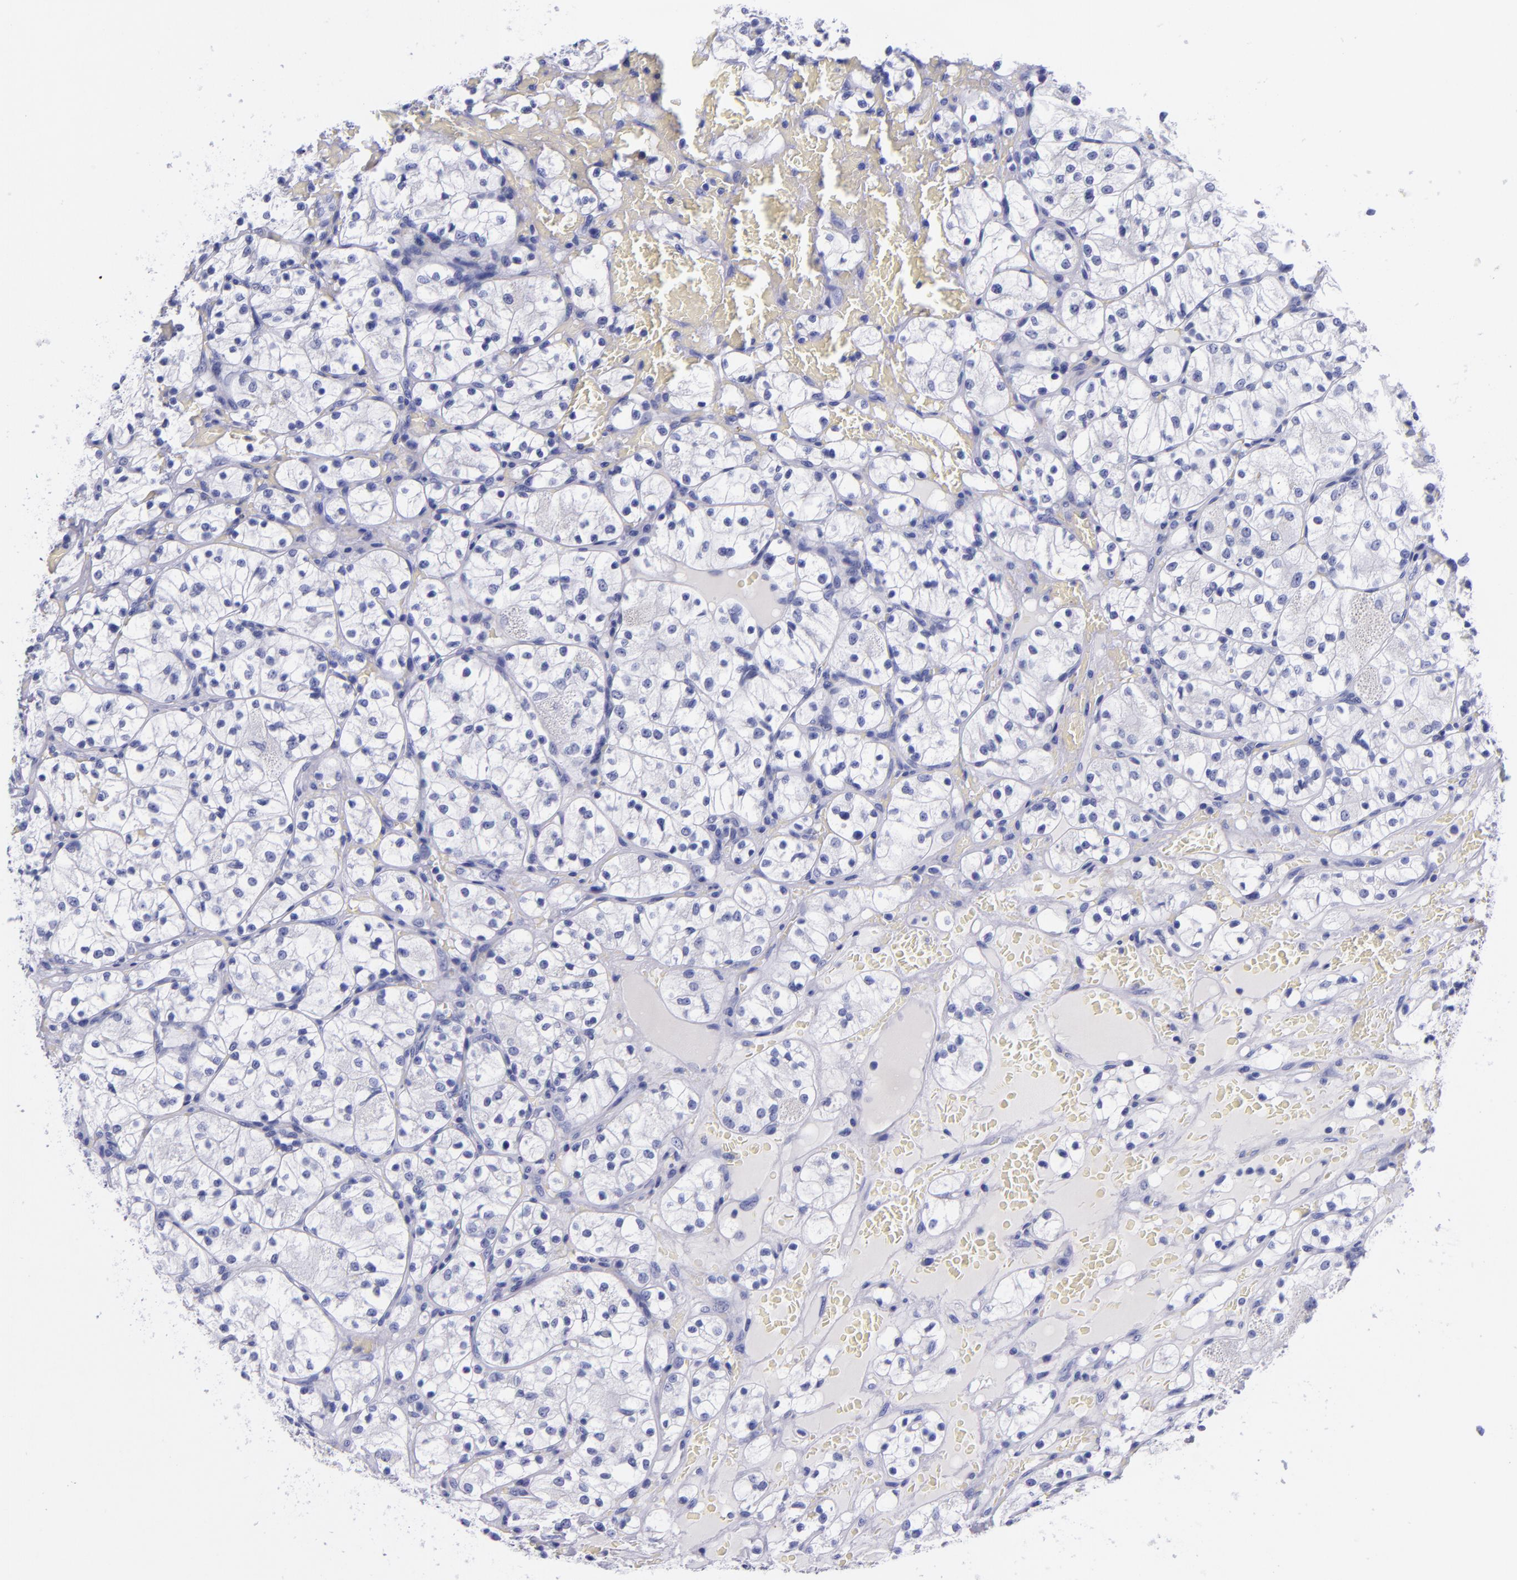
{"staining": {"intensity": "negative", "quantity": "none", "location": "none"}, "tissue": "renal cancer", "cell_type": "Tumor cells", "image_type": "cancer", "snomed": [{"axis": "morphology", "description": "Adenocarcinoma, NOS"}, {"axis": "topography", "description": "Kidney"}], "caption": "The photomicrograph reveals no staining of tumor cells in renal cancer (adenocarcinoma).", "gene": "SV2A", "patient": {"sex": "female", "age": 60}}